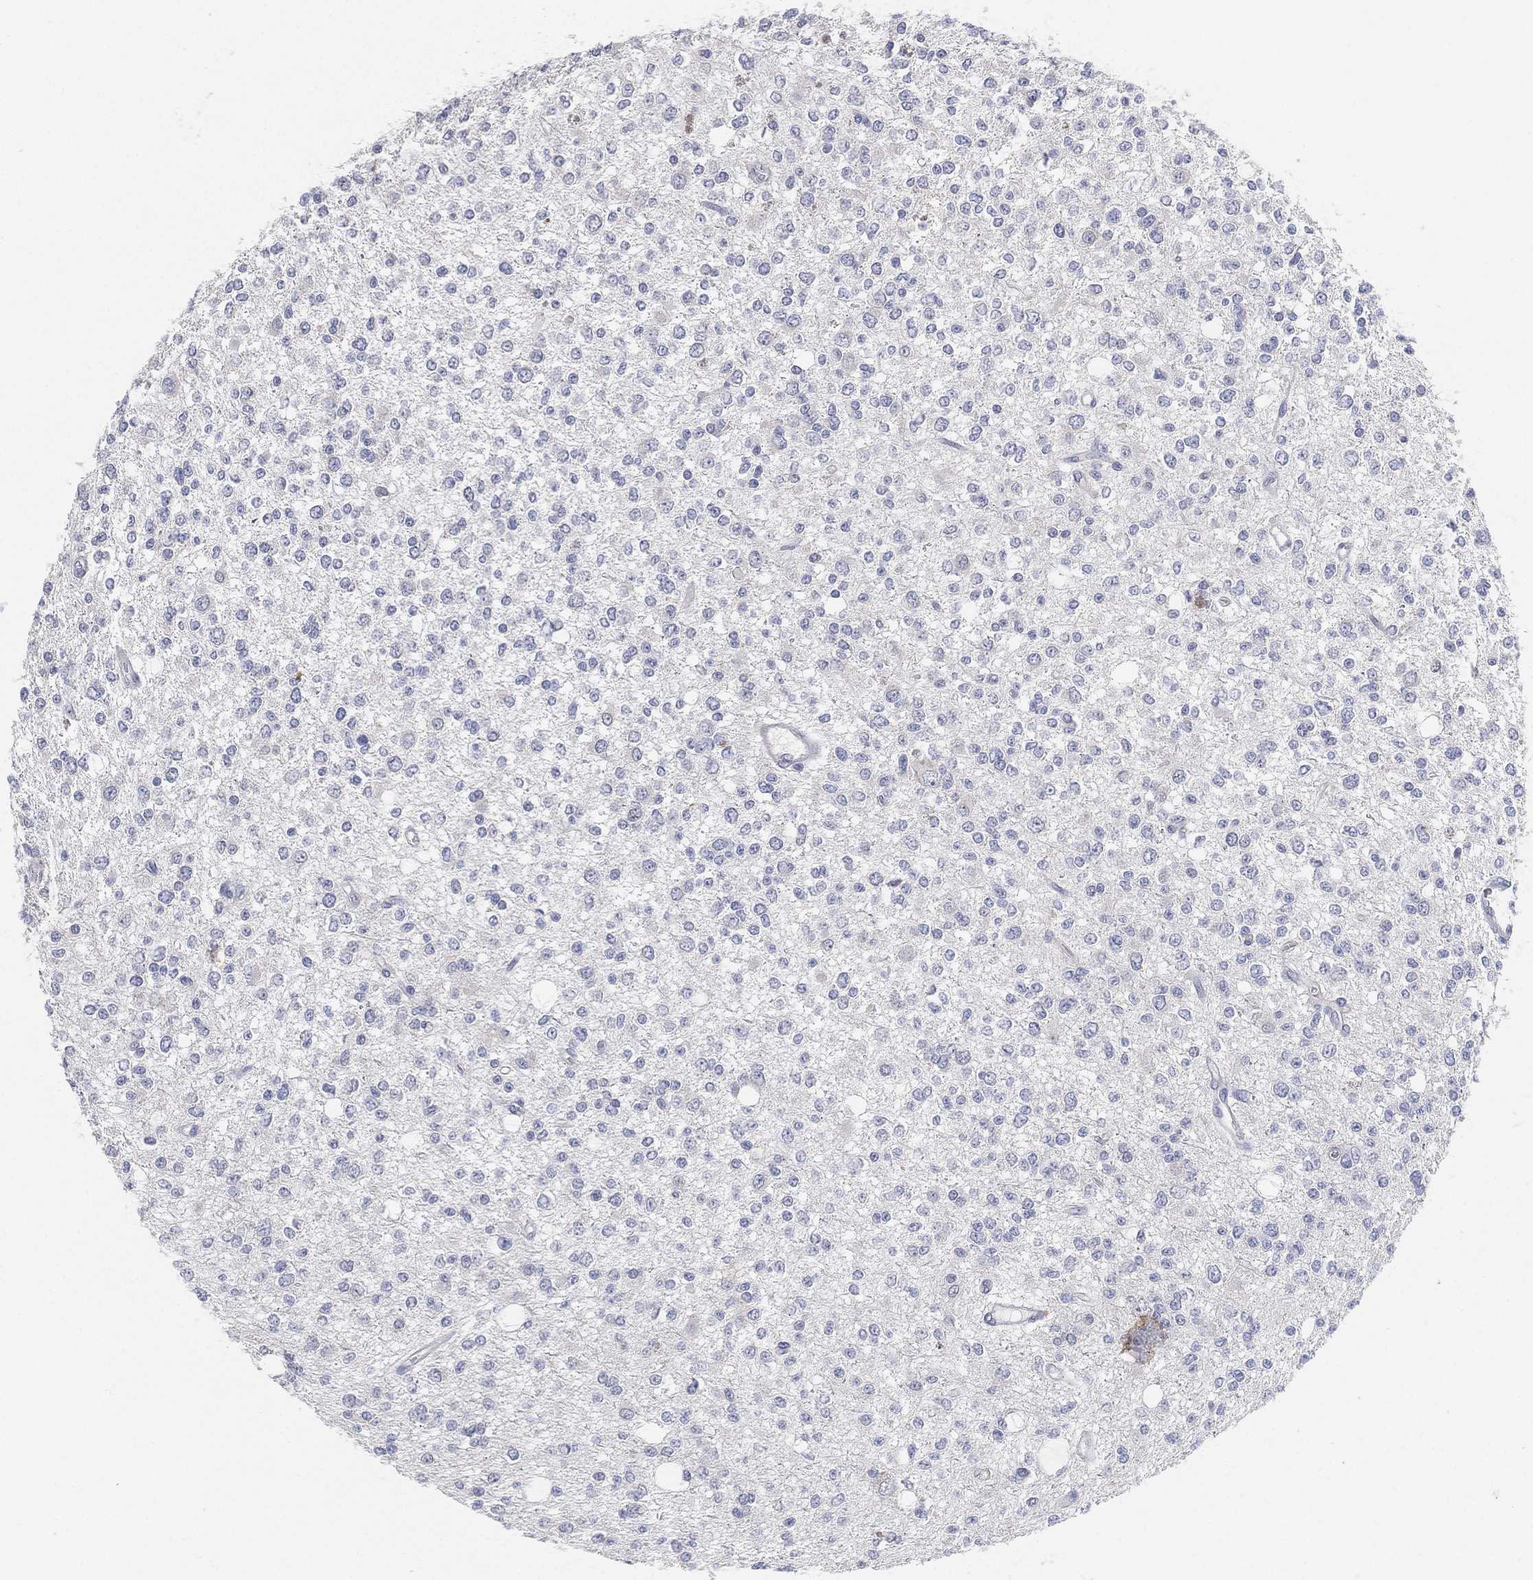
{"staining": {"intensity": "negative", "quantity": "none", "location": "none"}, "tissue": "glioma", "cell_type": "Tumor cells", "image_type": "cancer", "snomed": [{"axis": "morphology", "description": "Glioma, malignant, Low grade"}, {"axis": "topography", "description": "Brain"}], "caption": "Malignant low-grade glioma was stained to show a protein in brown. There is no significant expression in tumor cells. (Immunohistochemistry, brightfield microscopy, high magnification).", "gene": "FAM187B", "patient": {"sex": "male", "age": 67}}